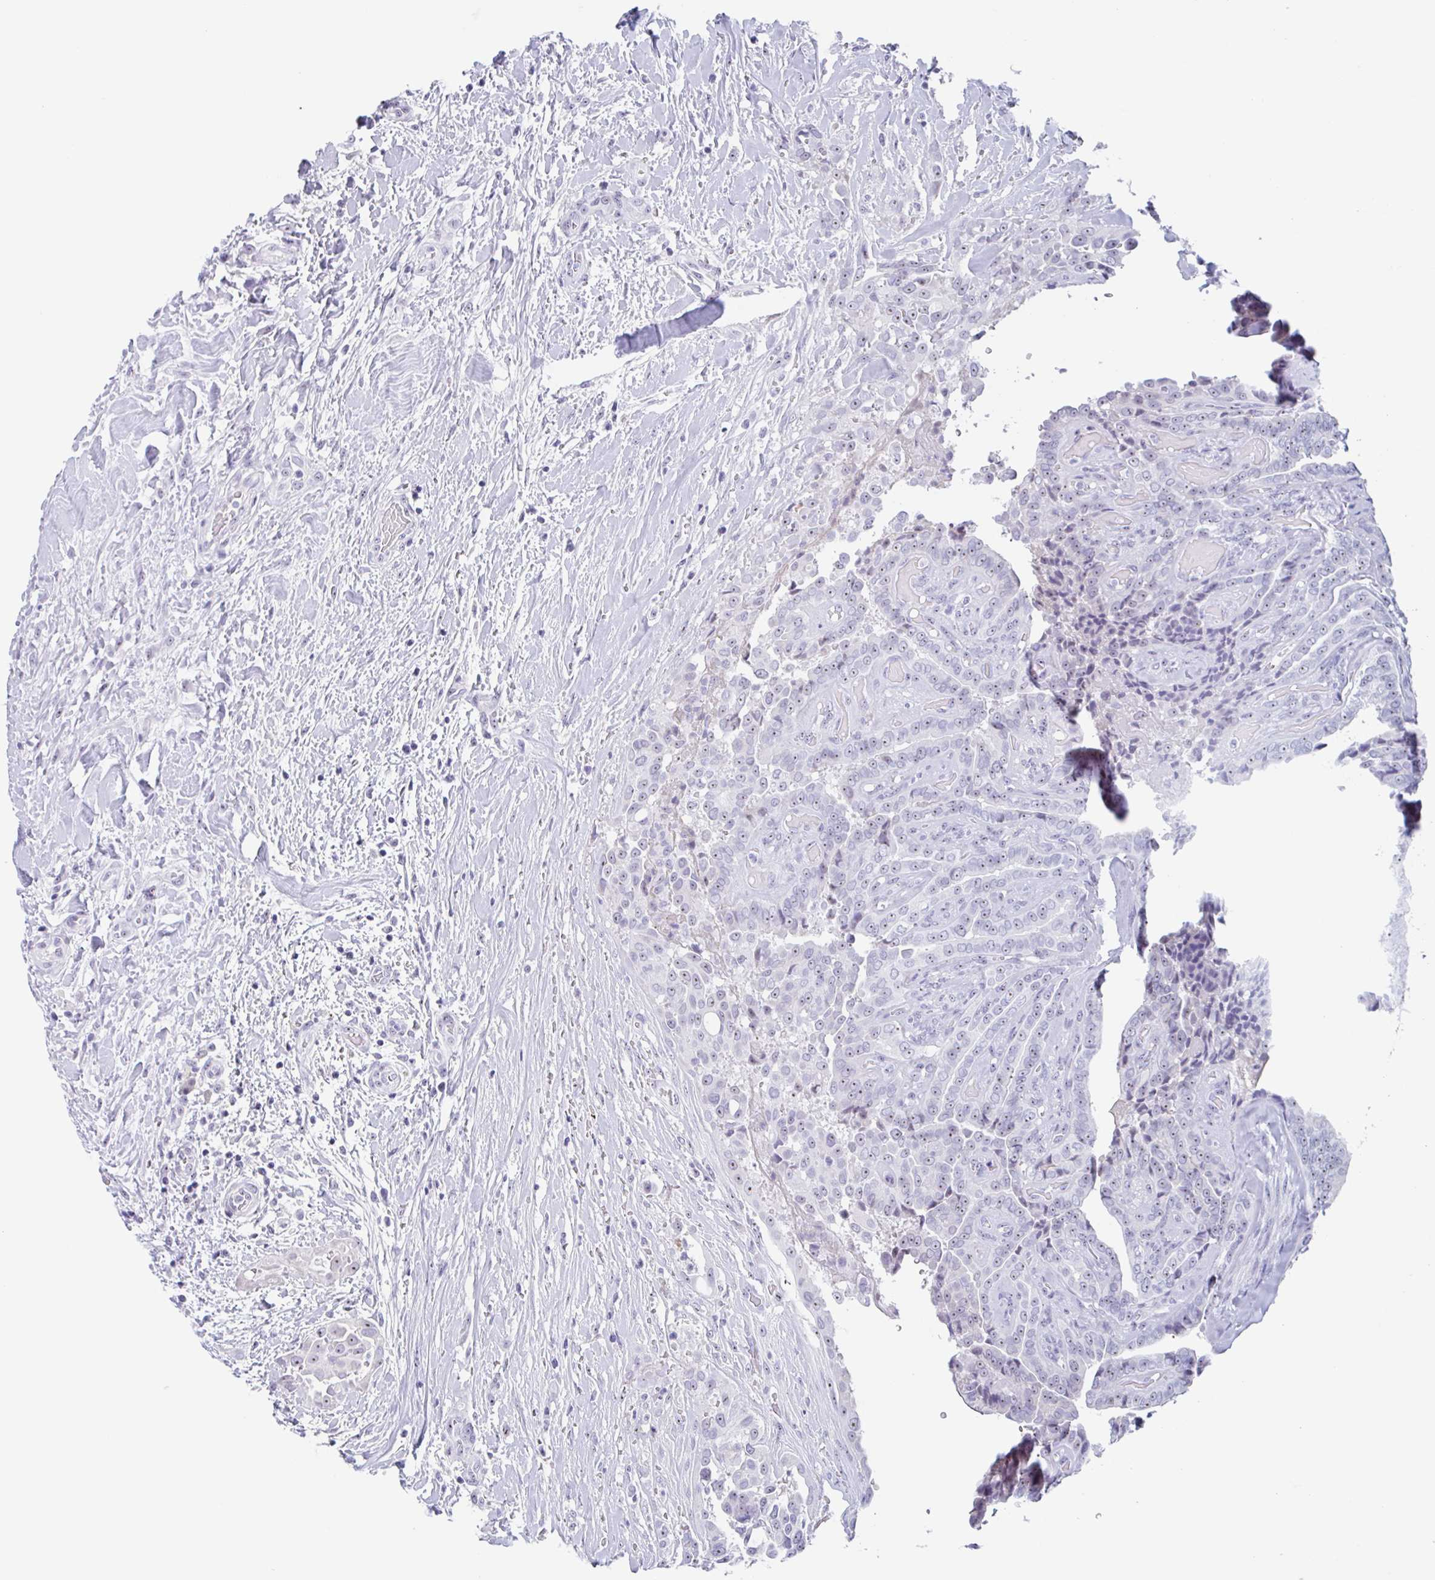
{"staining": {"intensity": "moderate", "quantity": "25%-75%", "location": "nuclear"}, "tissue": "thyroid cancer", "cell_type": "Tumor cells", "image_type": "cancer", "snomed": [{"axis": "morphology", "description": "Papillary adenocarcinoma, NOS"}, {"axis": "topography", "description": "Thyroid gland"}], "caption": "Thyroid cancer (papillary adenocarcinoma) tissue demonstrates moderate nuclear positivity in about 25%-75% of tumor cells", "gene": "LENG9", "patient": {"sex": "male", "age": 61}}